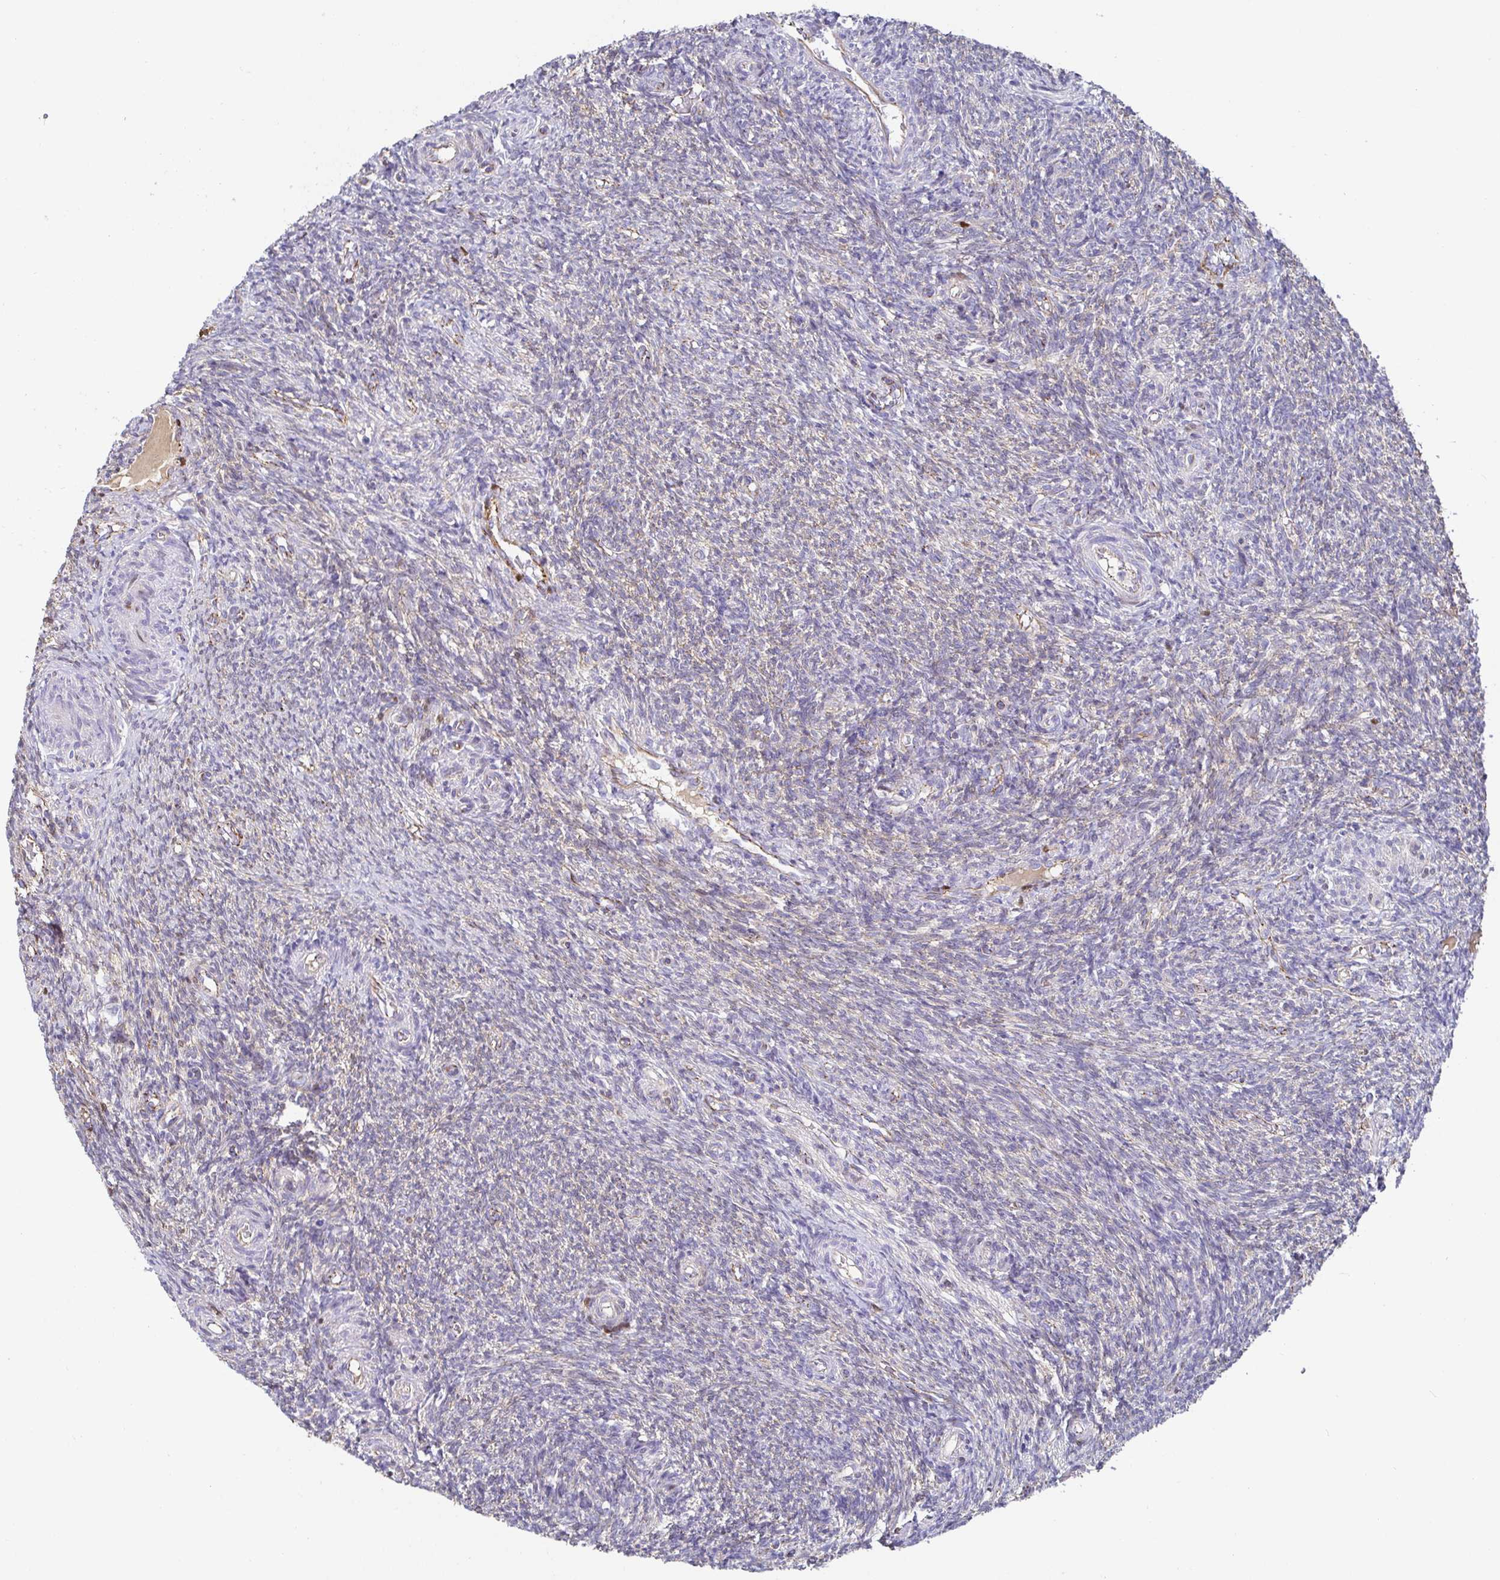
{"staining": {"intensity": "weak", "quantity": ">75%", "location": "cytoplasmic/membranous"}, "tissue": "ovary", "cell_type": "Follicle cells", "image_type": "normal", "snomed": [{"axis": "morphology", "description": "Normal tissue, NOS"}, {"axis": "topography", "description": "Ovary"}], "caption": "Immunohistochemistry (IHC) staining of unremarkable ovary, which exhibits low levels of weak cytoplasmic/membranous staining in about >75% of follicle cells indicating weak cytoplasmic/membranous protein expression. The staining was performed using DAB (brown) for protein detection and nuclei were counterstained in hematoxylin (blue).", "gene": "PIWIL3", "patient": {"sex": "female", "age": 39}}